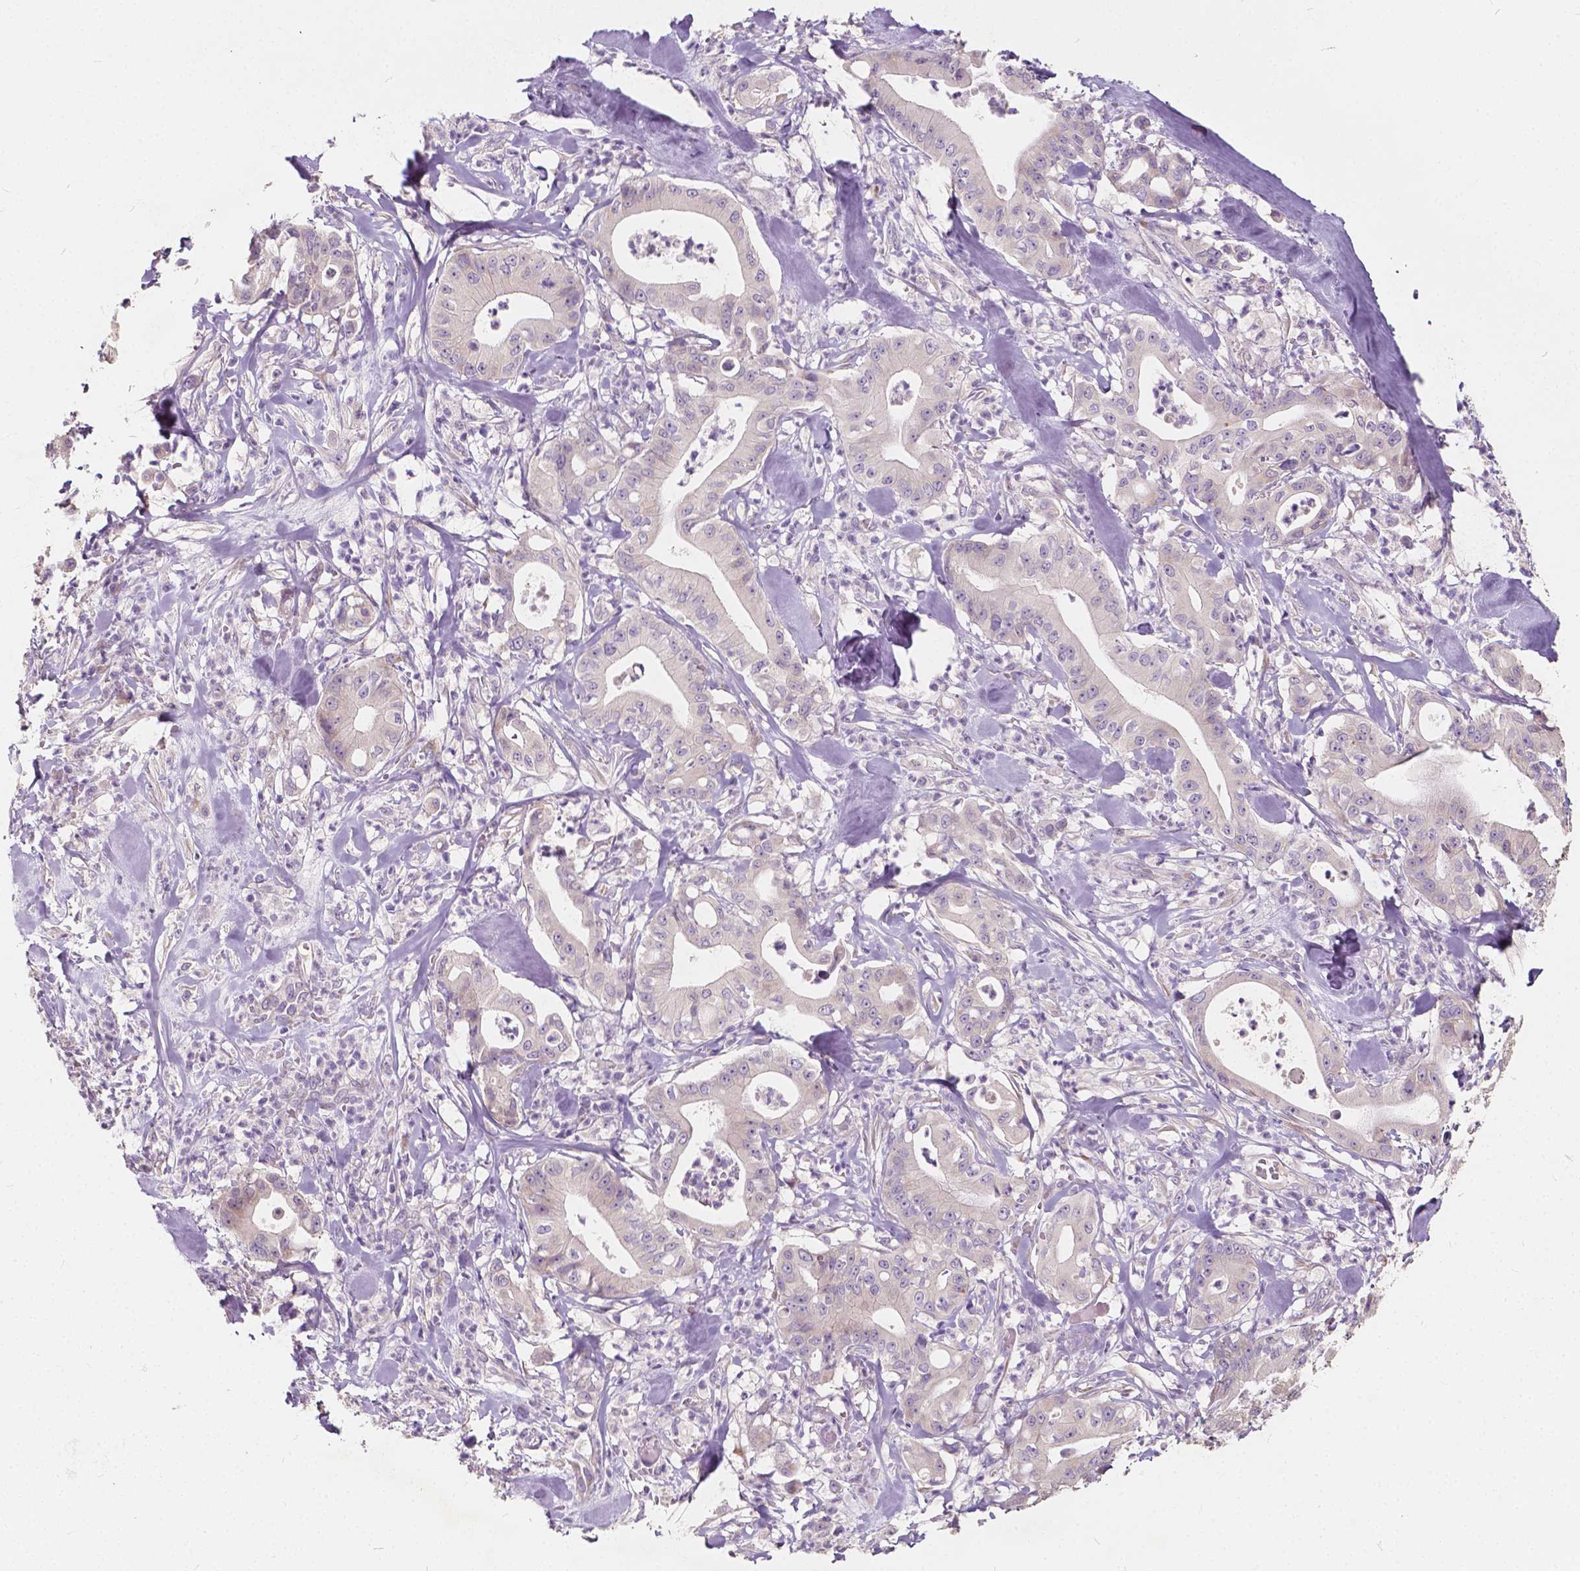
{"staining": {"intensity": "negative", "quantity": "none", "location": "none"}, "tissue": "pancreatic cancer", "cell_type": "Tumor cells", "image_type": "cancer", "snomed": [{"axis": "morphology", "description": "Adenocarcinoma, NOS"}, {"axis": "topography", "description": "Pancreas"}], "caption": "Tumor cells show no significant protein staining in pancreatic cancer (adenocarcinoma).", "gene": "SLC7A8", "patient": {"sex": "male", "age": 71}}